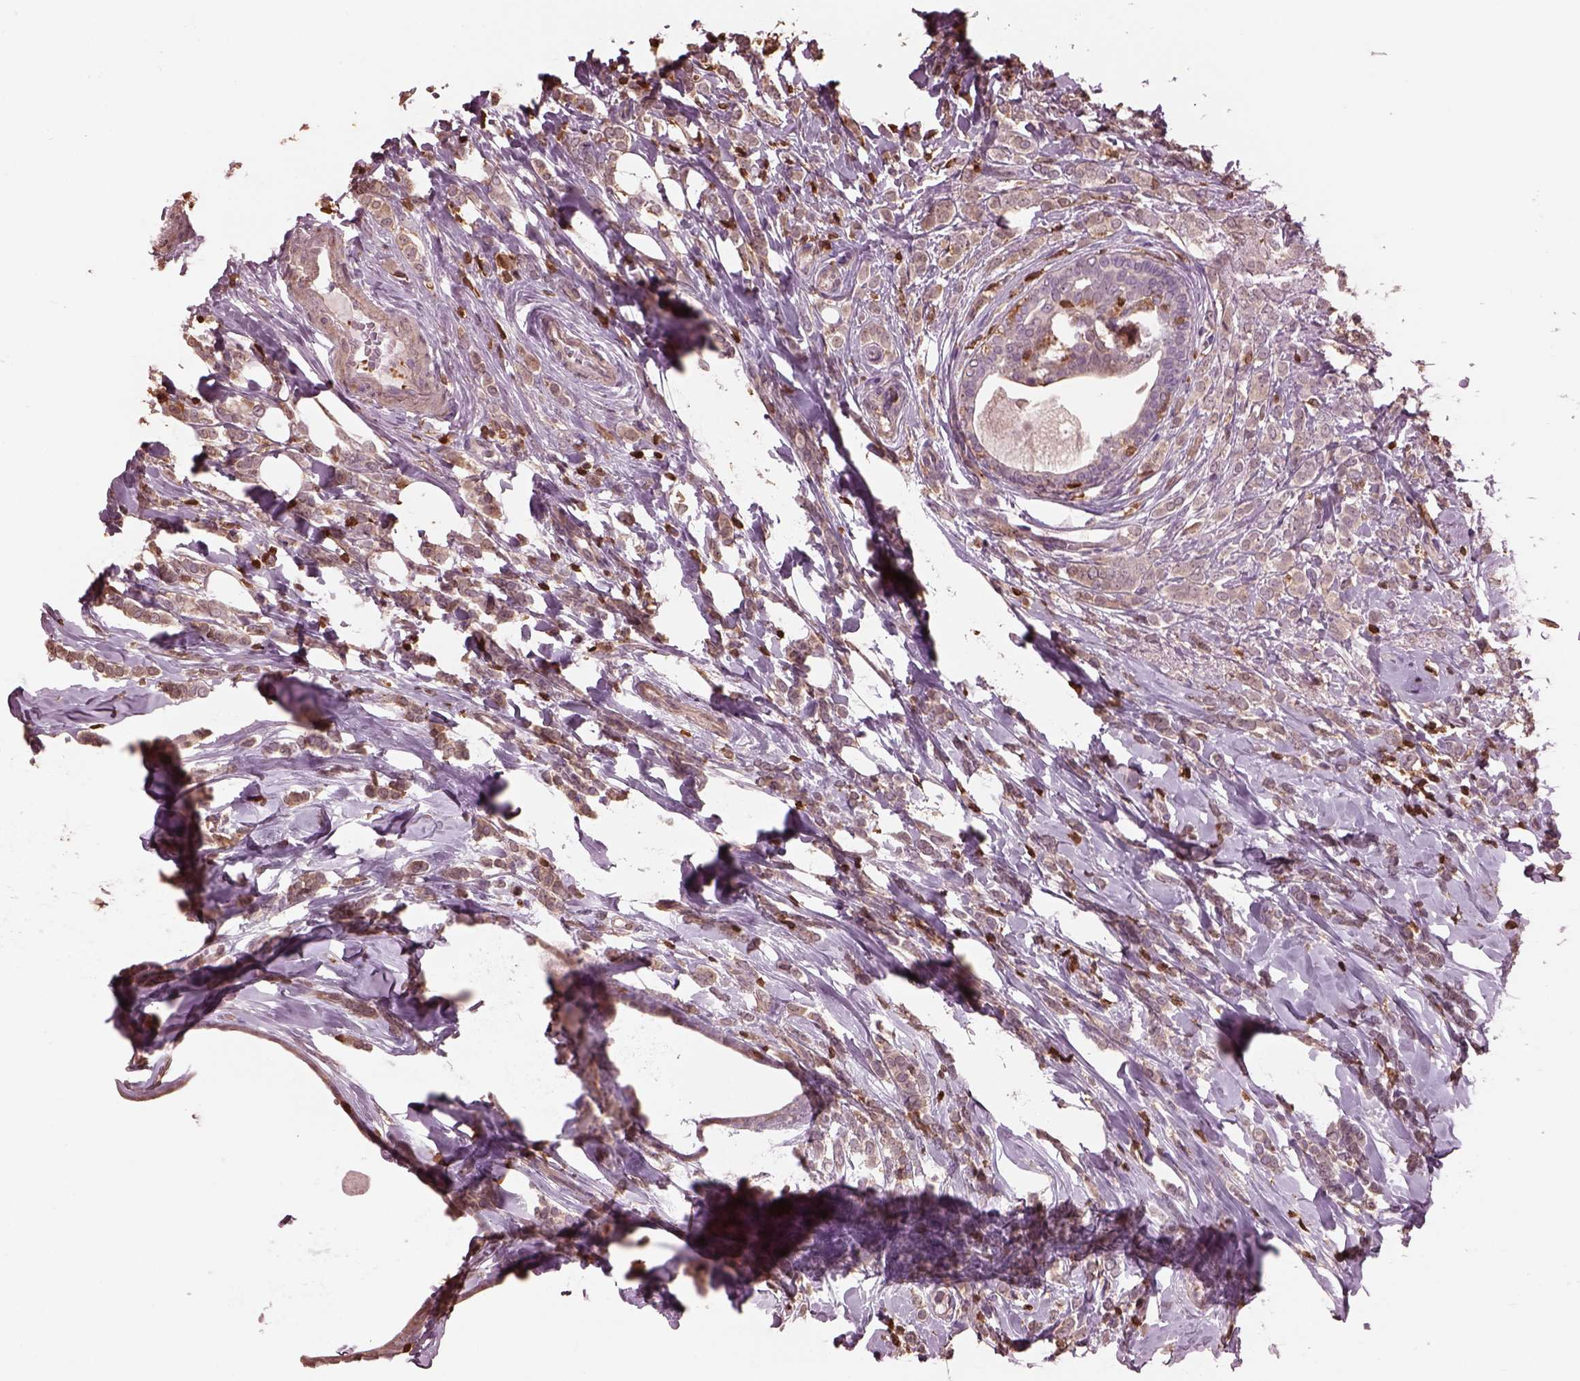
{"staining": {"intensity": "weak", "quantity": ">75%", "location": "cytoplasmic/membranous"}, "tissue": "breast cancer", "cell_type": "Tumor cells", "image_type": "cancer", "snomed": [{"axis": "morphology", "description": "Lobular carcinoma"}, {"axis": "topography", "description": "Breast"}], "caption": "Immunohistochemical staining of breast cancer reveals low levels of weak cytoplasmic/membranous positivity in approximately >75% of tumor cells.", "gene": "IL31RA", "patient": {"sex": "female", "age": 49}}